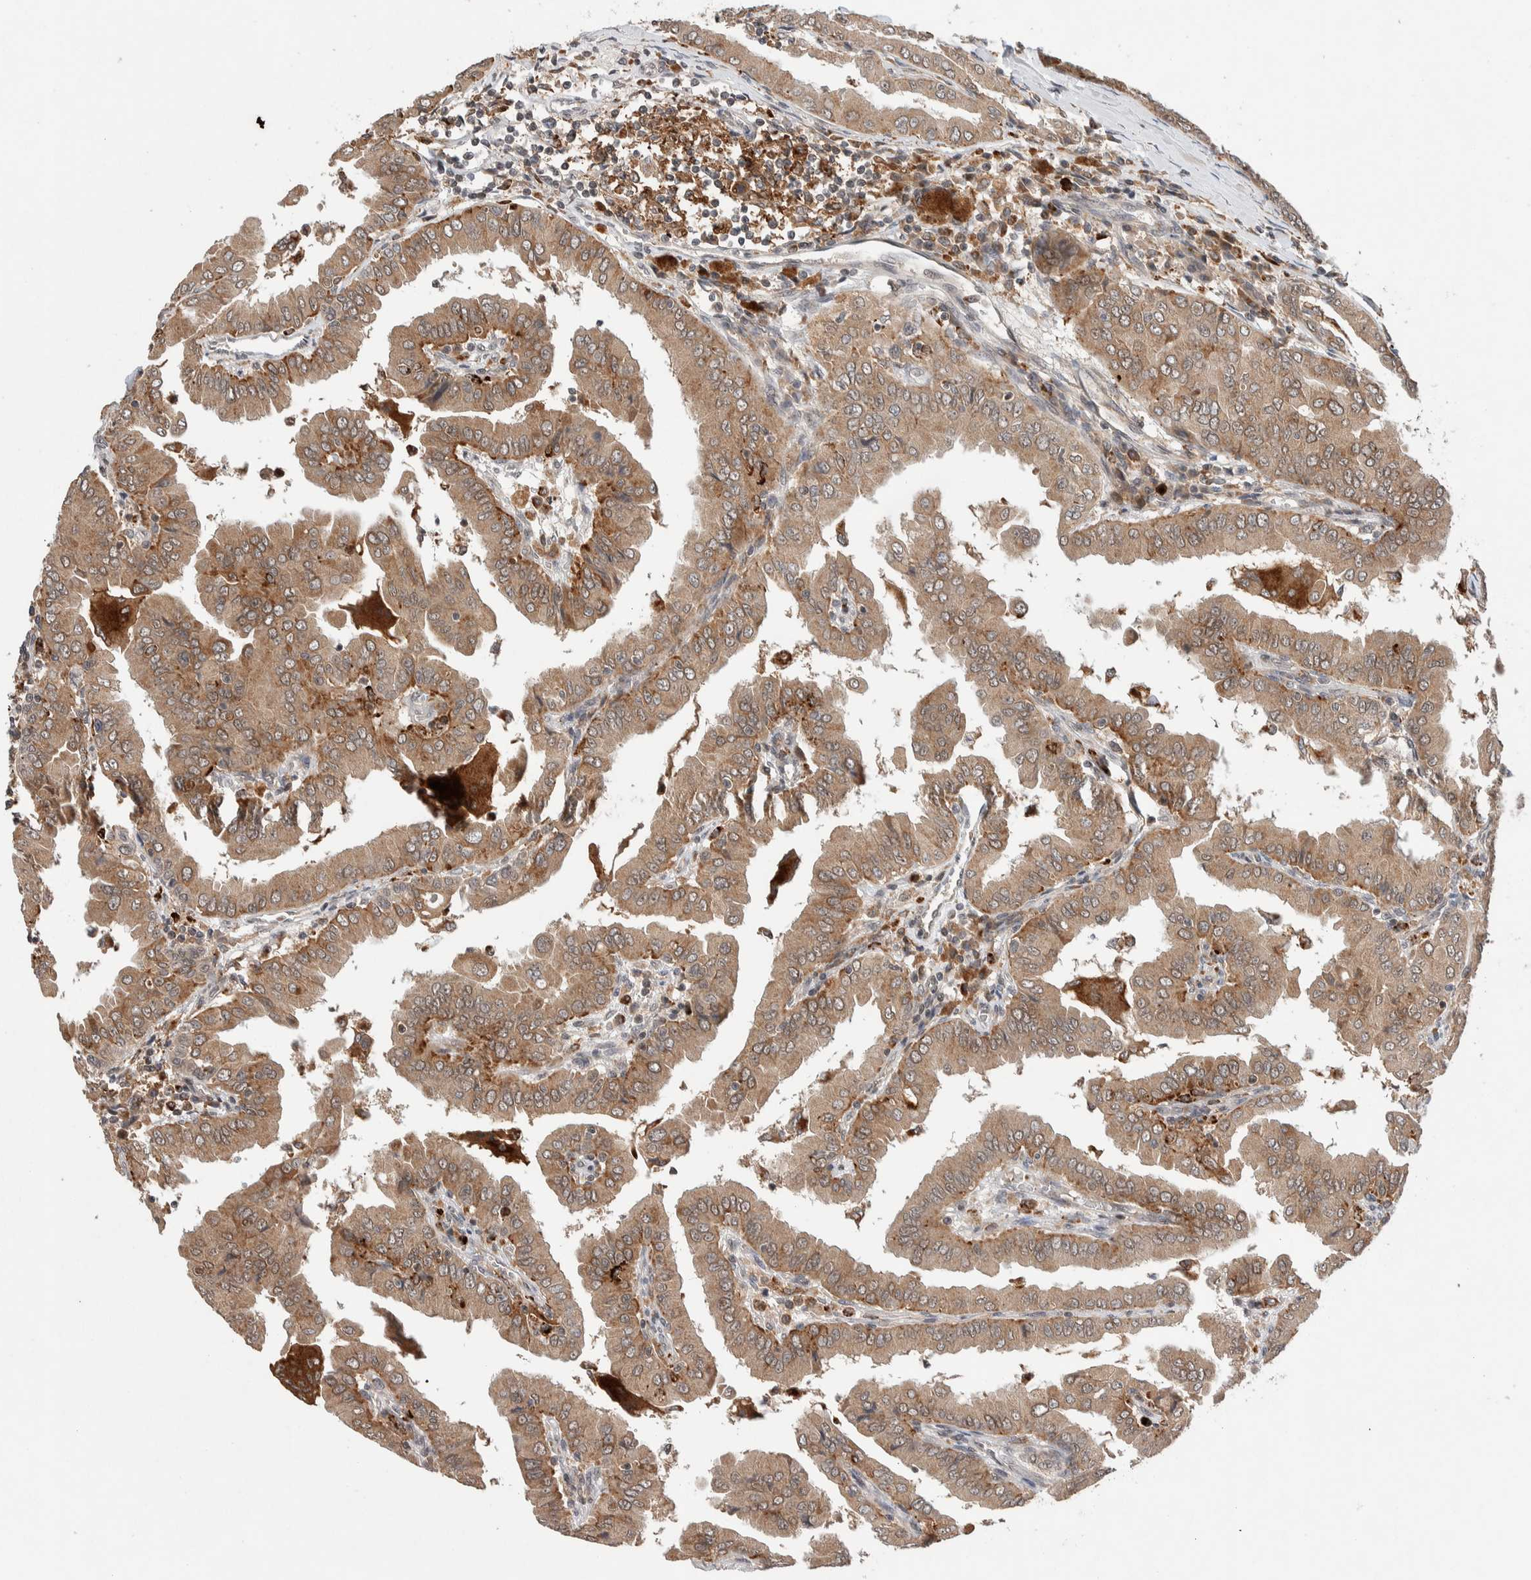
{"staining": {"intensity": "moderate", "quantity": ">75%", "location": "cytoplasmic/membranous"}, "tissue": "thyroid cancer", "cell_type": "Tumor cells", "image_type": "cancer", "snomed": [{"axis": "morphology", "description": "Papillary adenocarcinoma, NOS"}, {"axis": "topography", "description": "Thyroid gland"}], "caption": "A high-resolution photomicrograph shows IHC staining of thyroid cancer, which demonstrates moderate cytoplasmic/membranous positivity in approximately >75% of tumor cells.", "gene": "KCNK1", "patient": {"sex": "male", "age": 33}}